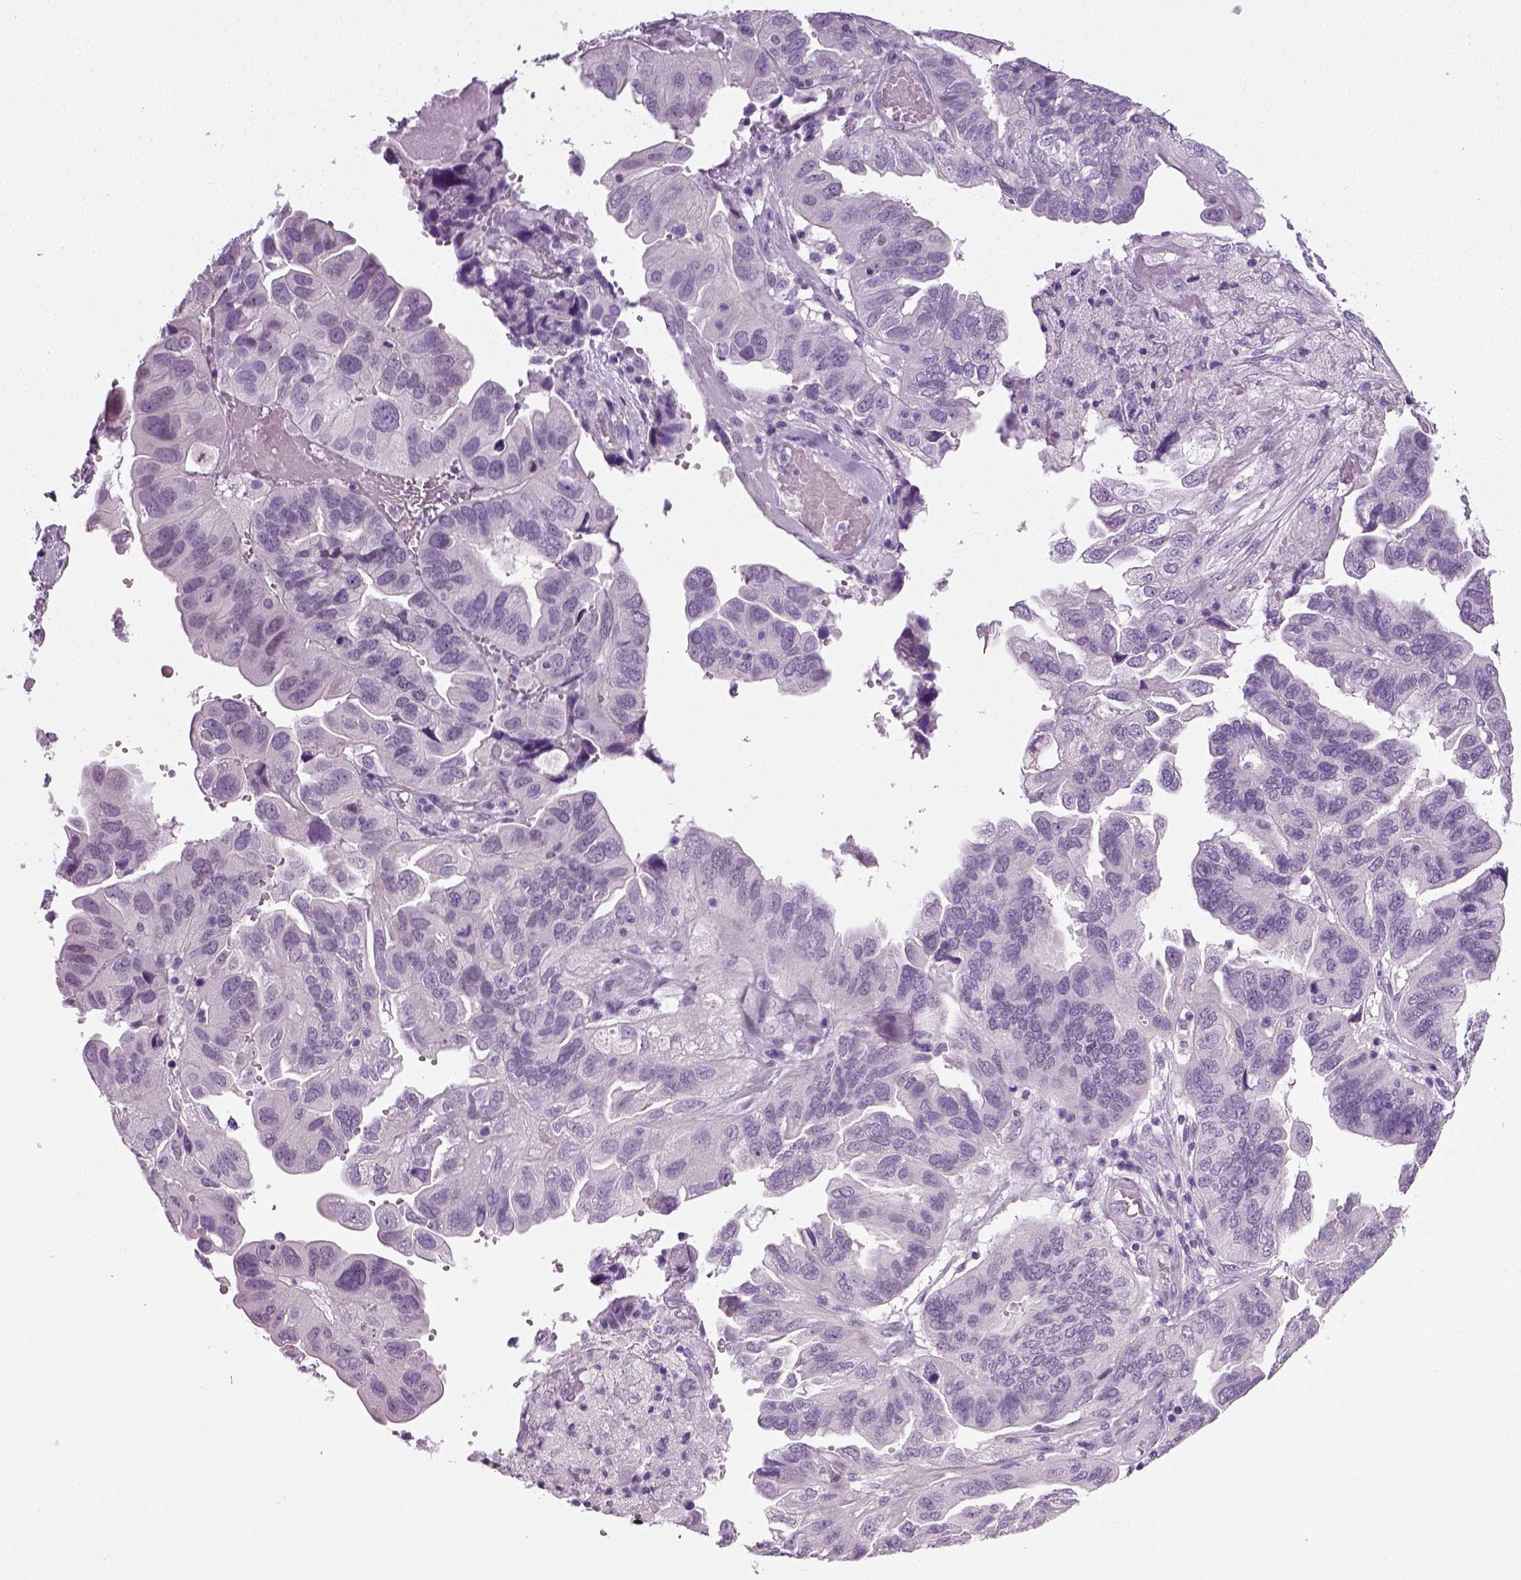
{"staining": {"intensity": "negative", "quantity": "none", "location": "none"}, "tissue": "ovarian cancer", "cell_type": "Tumor cells", "image_type": "cancer", "snomed": [{"axis": "morphology", "description": "Cystadenocarcinoma, serous, NOS"}, {"axis": "topography", "description": "Ovary"}], "caption": "This is an IHC photomicrograph of human ovarian serous cystadenocarcinoma. There is no expression in tumor cells.", "gene": "SPATA31E1", "patient": {"sex": "female", "age": 79}}